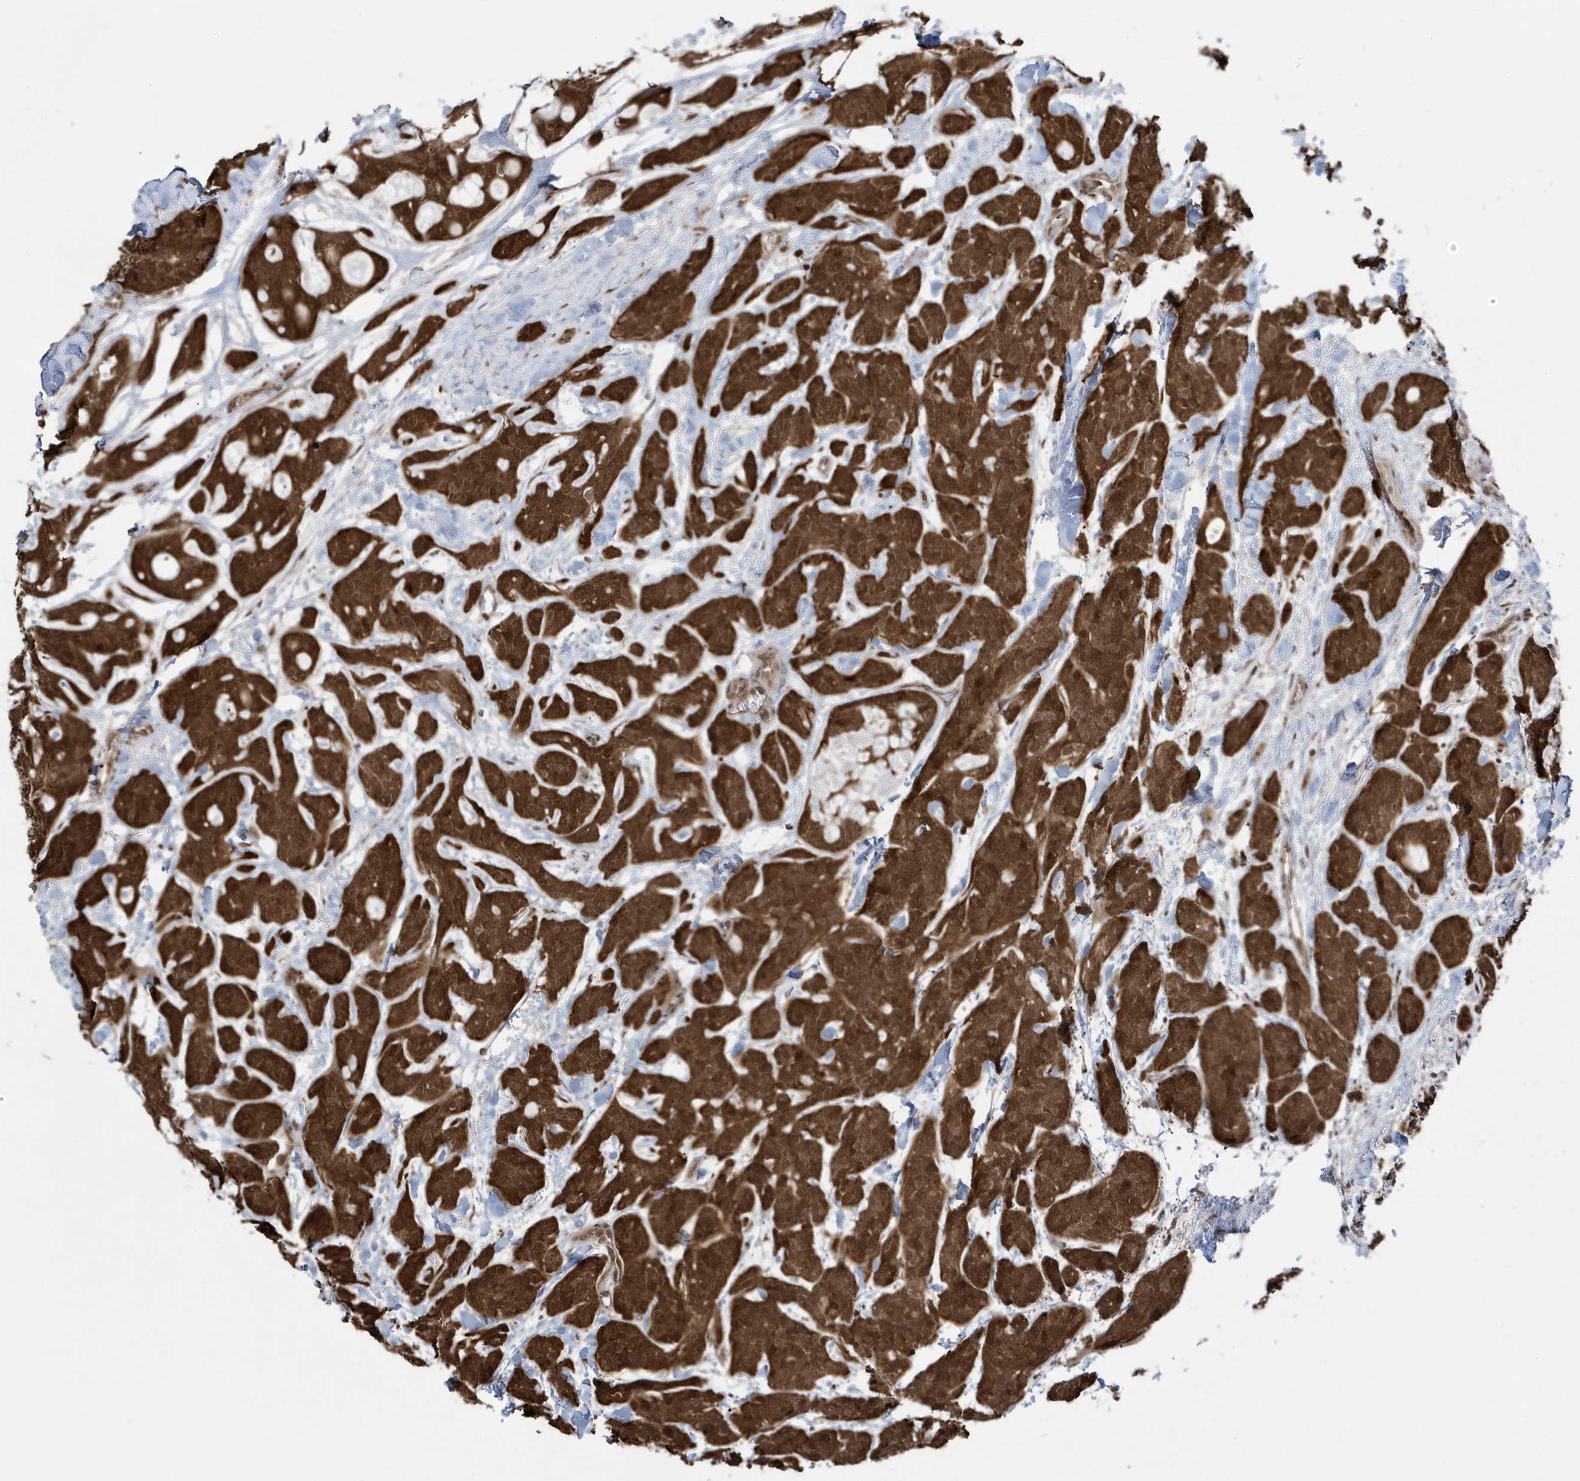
{"staining": {"intensity": "strong", "quantity": ">75%", "location": "cytoplasmic/membranous,nuclear"}, "tissue": "head and neck cancer", "cell_type": "Tumor cells", "image_type": "cancer", "snomed": [{"axis": "morphology", "description": "Adenocarcinoma, NOS"}, {"axis": "topography", "description": "Head-Neck"}], "caption": "DAB (3,3'-diaminobenzidine) immunohistochemical staining of head and neck cancer (adenocarcinoma) reveals strong cytoplasmic/membranous and nuclear protein positivity in approximately >75% of tumor cells.", "gene": "MAPK1IP1L", "patient": {"sex": "male", "age": 66}}